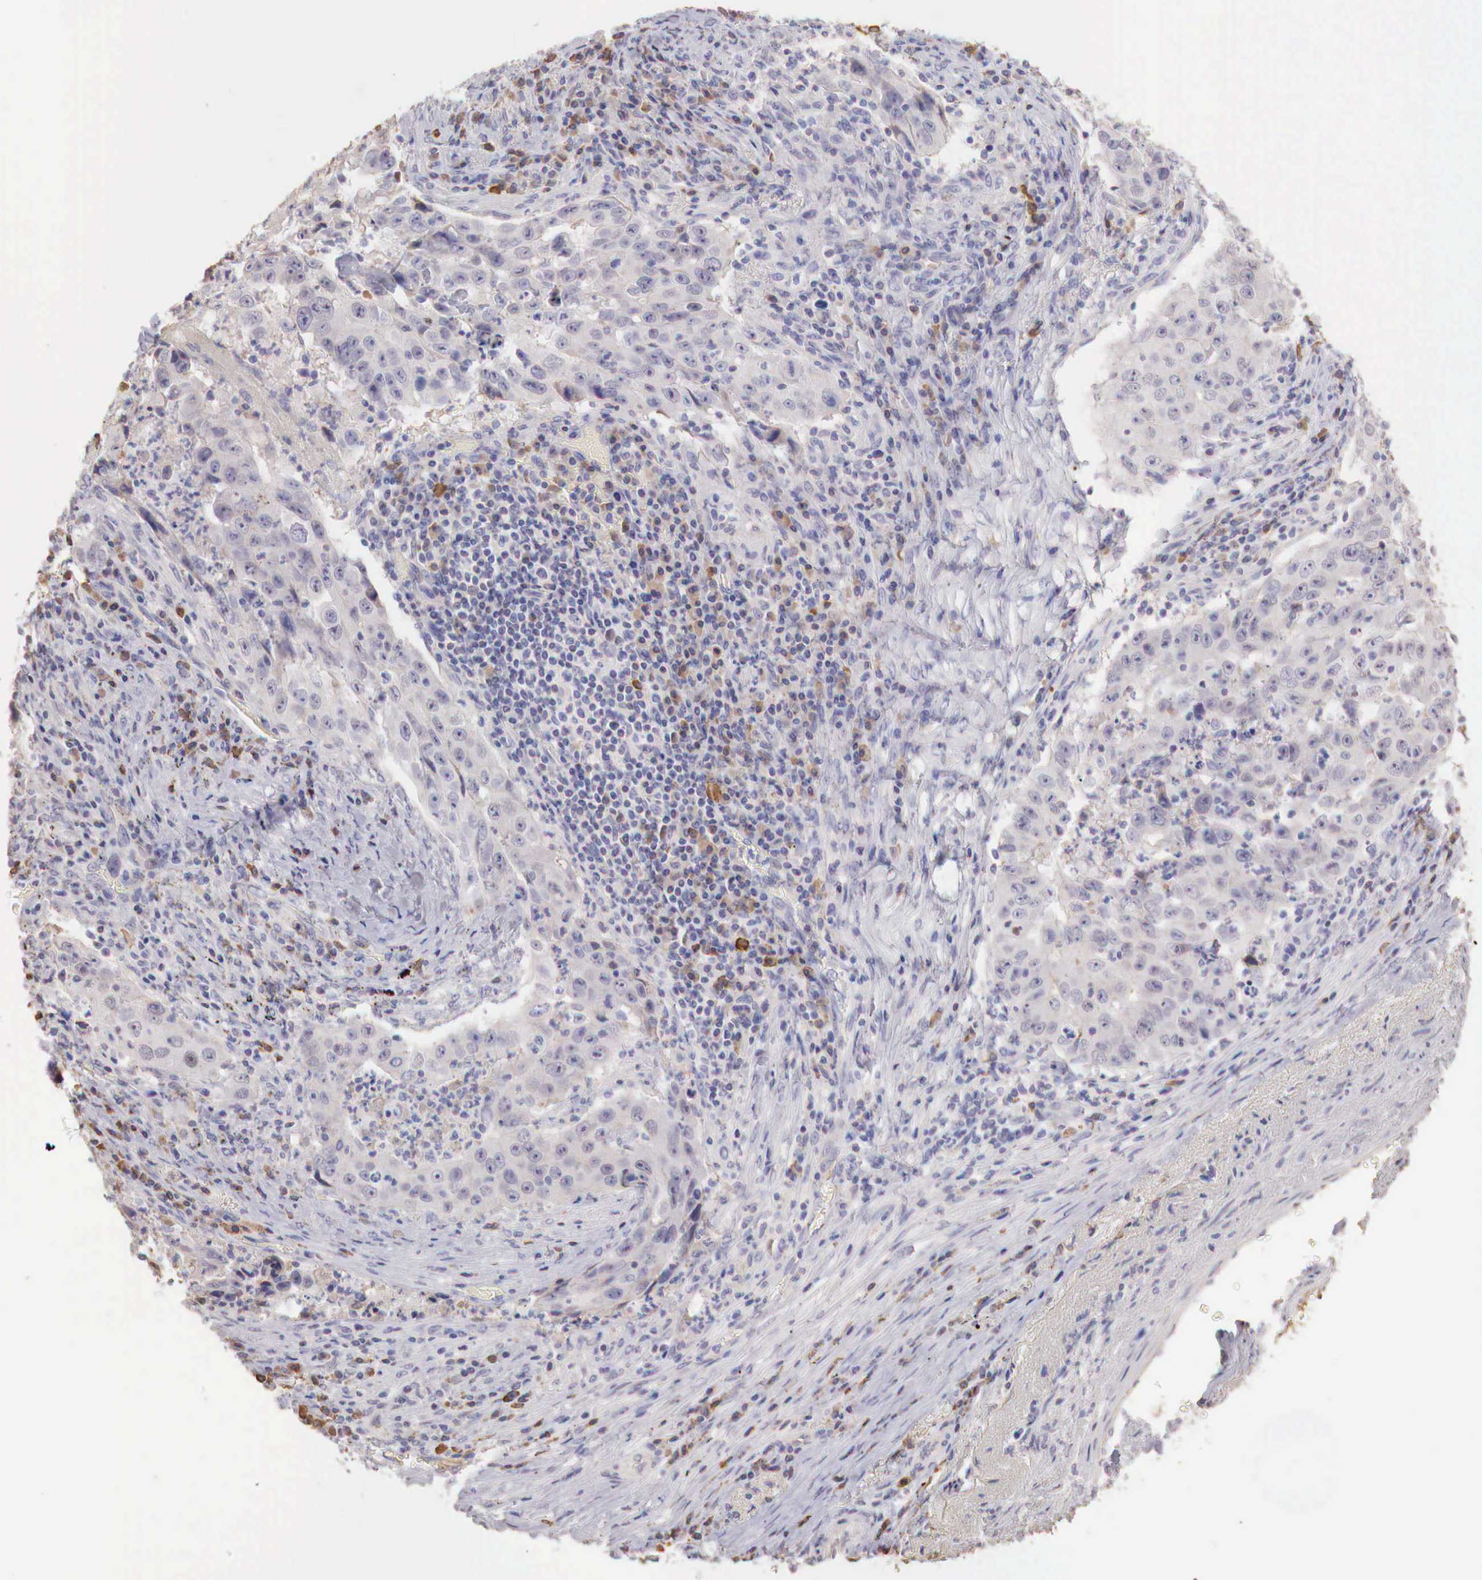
{"staining": {"intensity": "negative", "quantity": "none", "location": "none"}, "tissue": "lung cancer", "cell_type": "Tumor cells", "image_type": "cancer", "snomed": [{"axis": "morphology", "description": "Squamous cell carcinoma, NOS"}, {"axis": "topography", "description": "Lung"}], "caption": "The micrograph displays no staining of tumor cells in lung cancer.", "gene": "XPNPEP2", "patient": {"sex": "male", "age": 64}}